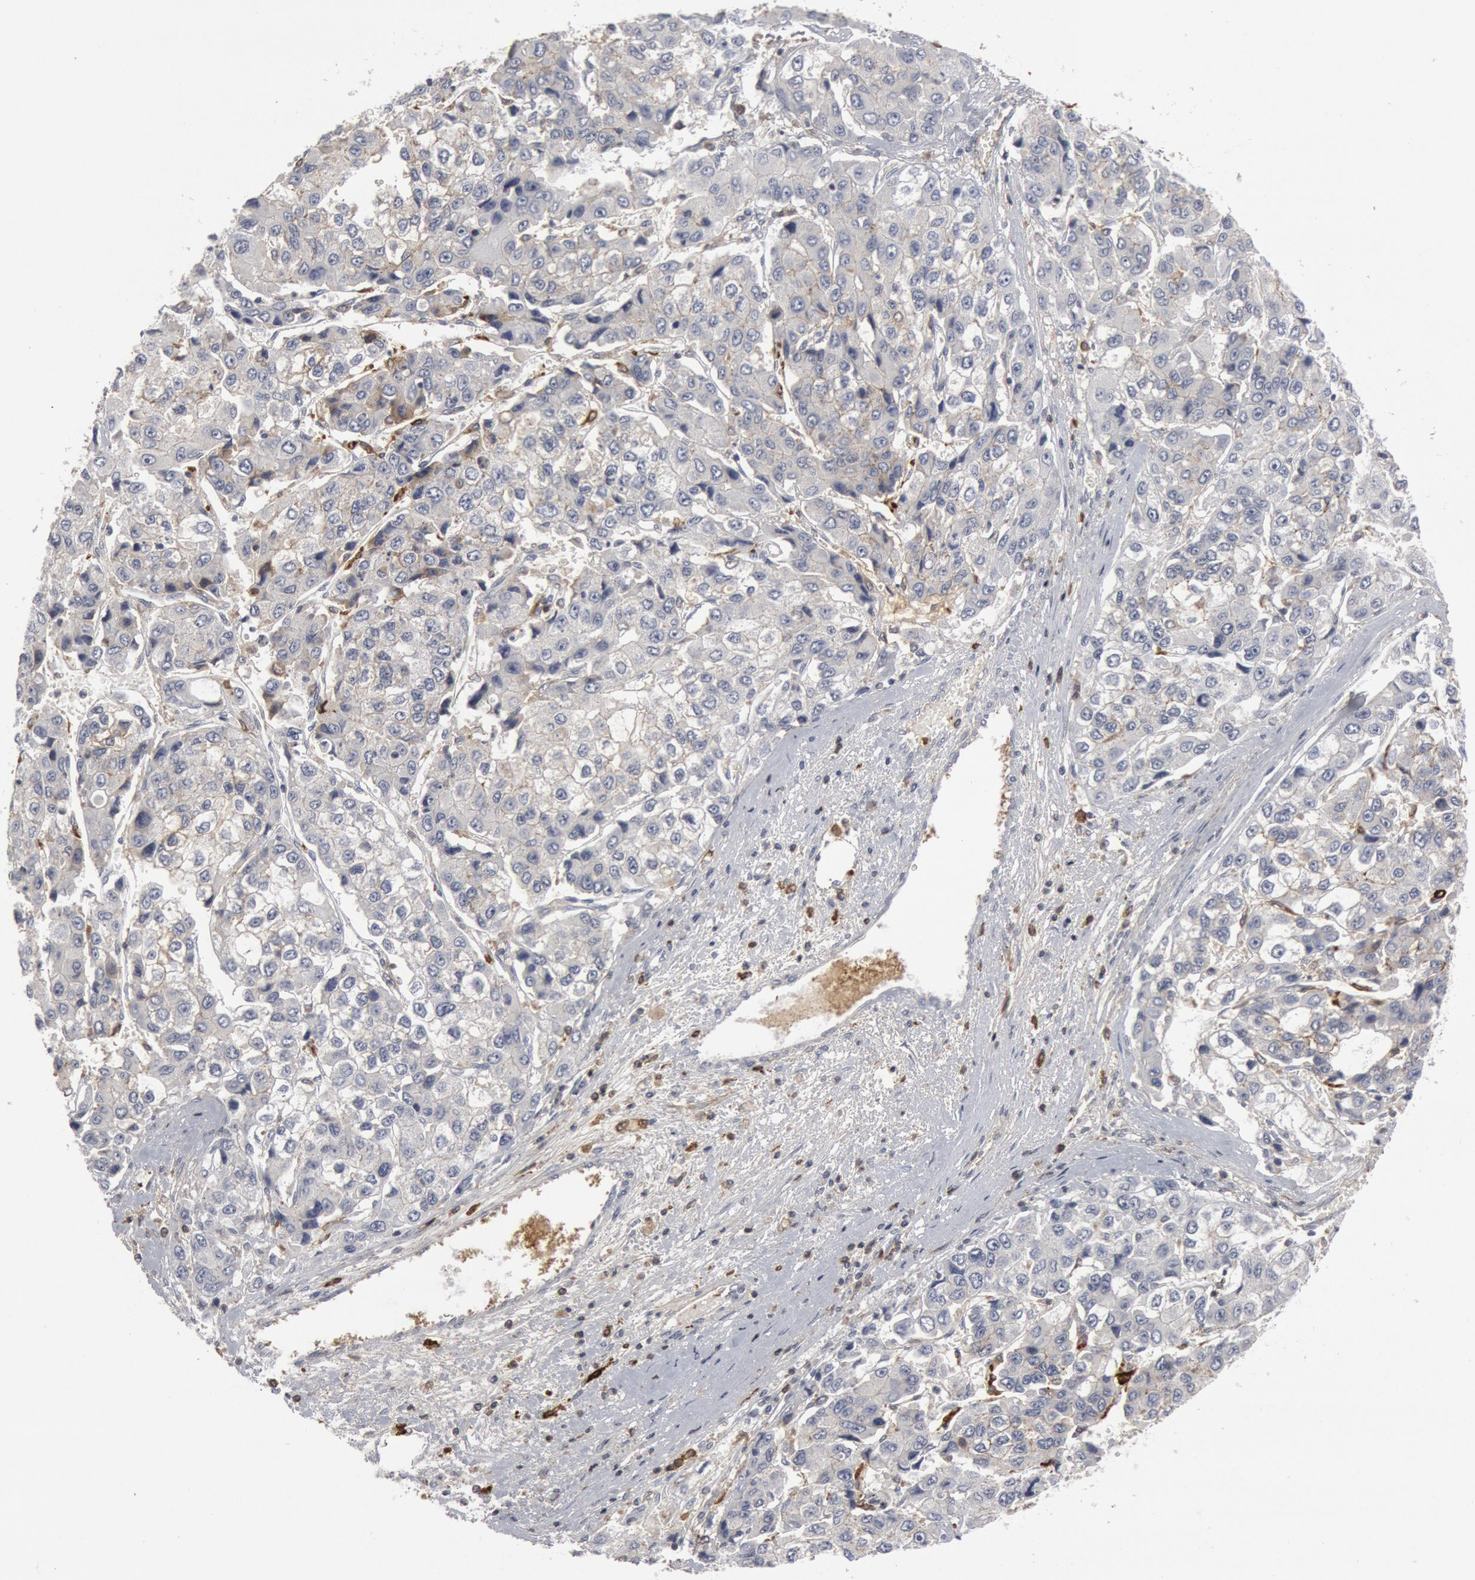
{"staining": {"intensity": "negative", "quantity": "none", "location": "none"}, "tissue": "liver cancer", "cell_type": "Tumor cells", "image_type": "cancer", "snomed": [{"axis": "morphology", "description": "Carcinoma, Hepatocellular, NOS"}, {"axis": "topography", "description": "Liver"}], "caption": "The micrograph reveals no significant expression in tumor cells of liver hepatocellular carcinoma.", "gene": "C1QC", "patient": {"sex": "female", "age": 66}}